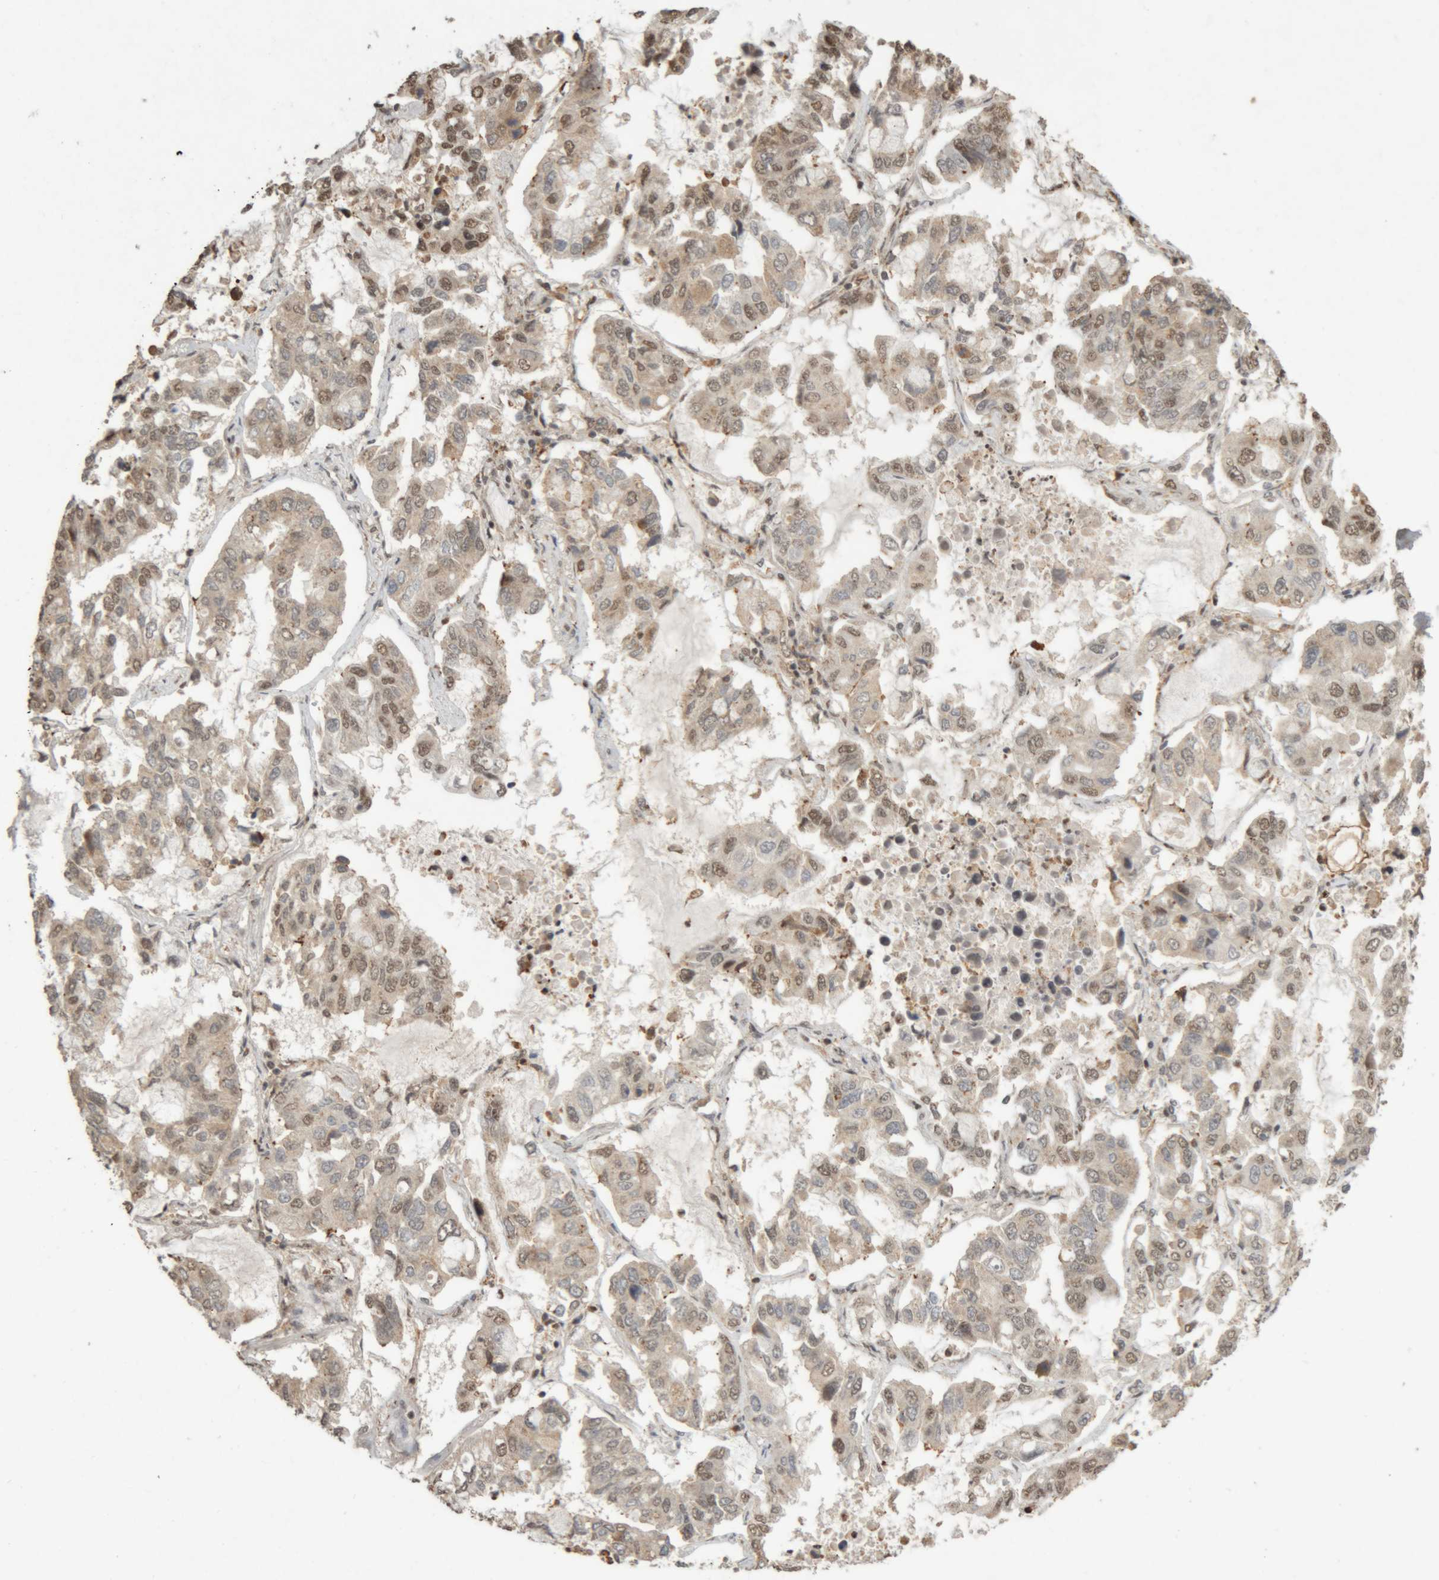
{"staining": {"intensity": "weak", "quantity": ">75%", "location": "nuclear"}, "tissue": "lung cancer", "cell_type": "Tumor cells", "image_type": "cancer", "snomed": [{"axis": "morphology", "description": "Adenocarcinoma, NOS"}, {"axis": "topography", "description": "Lung"}], "caption": "Immunohistochemical staining of adenocarcinoma (lung) displays low levels of weak nuclear expression in about >75% of tumor cells. Nuclei are stained in blue.", "gene": "KEAP1", "patient": {"sex": "male", "age": 64}}